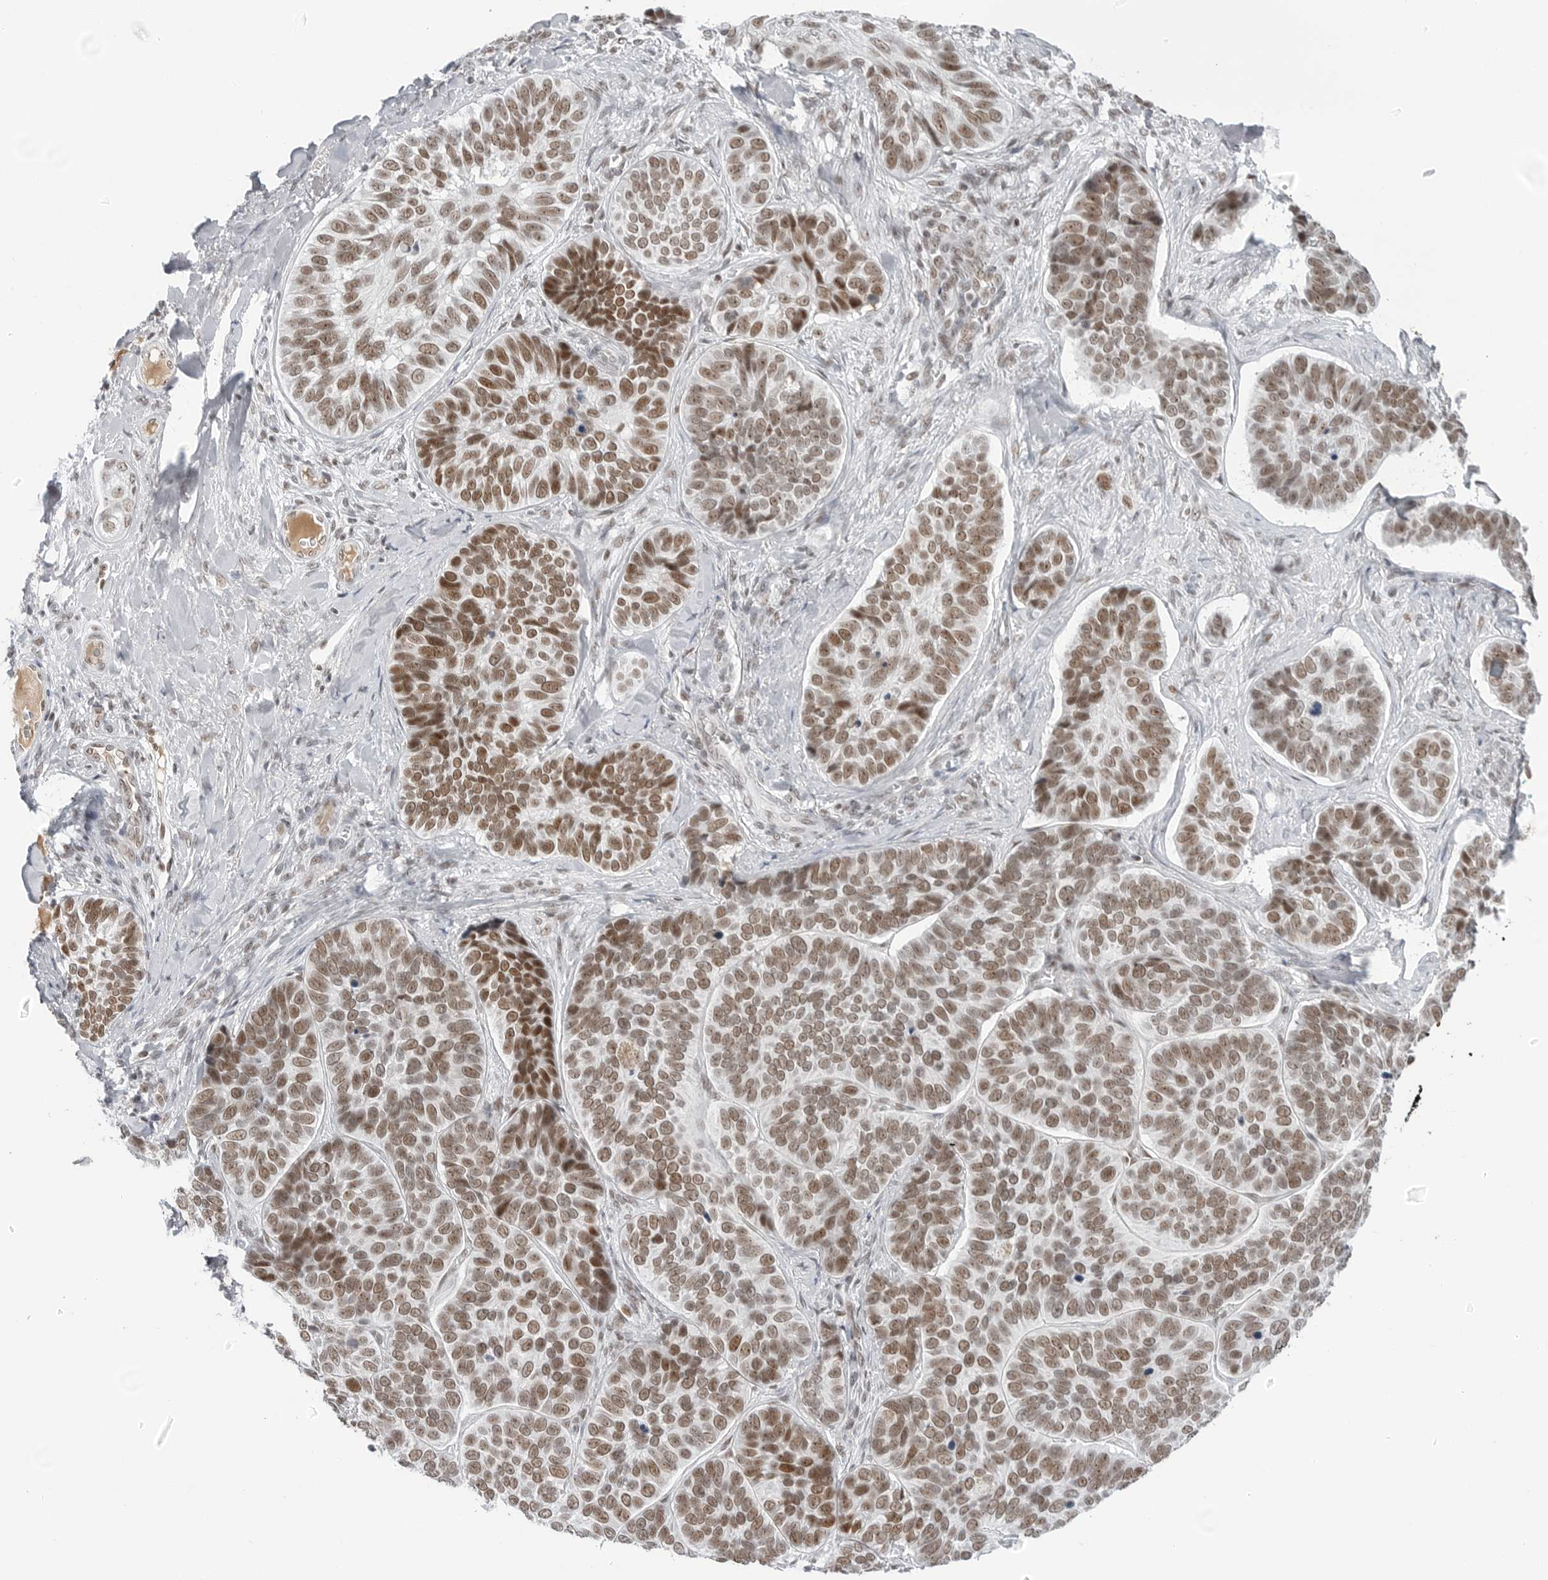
{"staining": {"intensity": "moderate", "quantity": ">75%", "location": "nuclear"}, "tissue": "skin cancer", "cell_type": "Tumor cells", "image_type": "cancer", "snomed": [{"axis": "morphology", "description": "Basal cell carcinoma"}, {"axis": "topography", "description": "Skin"}], "caption": "This micrograph reveals IHC staining of skin basal cell carcinoma, with medium moderate nuclear expression in about >75% of tumor cells.", "gene": "WRAP53", "patient": {"sex": "male", "age": 62}}